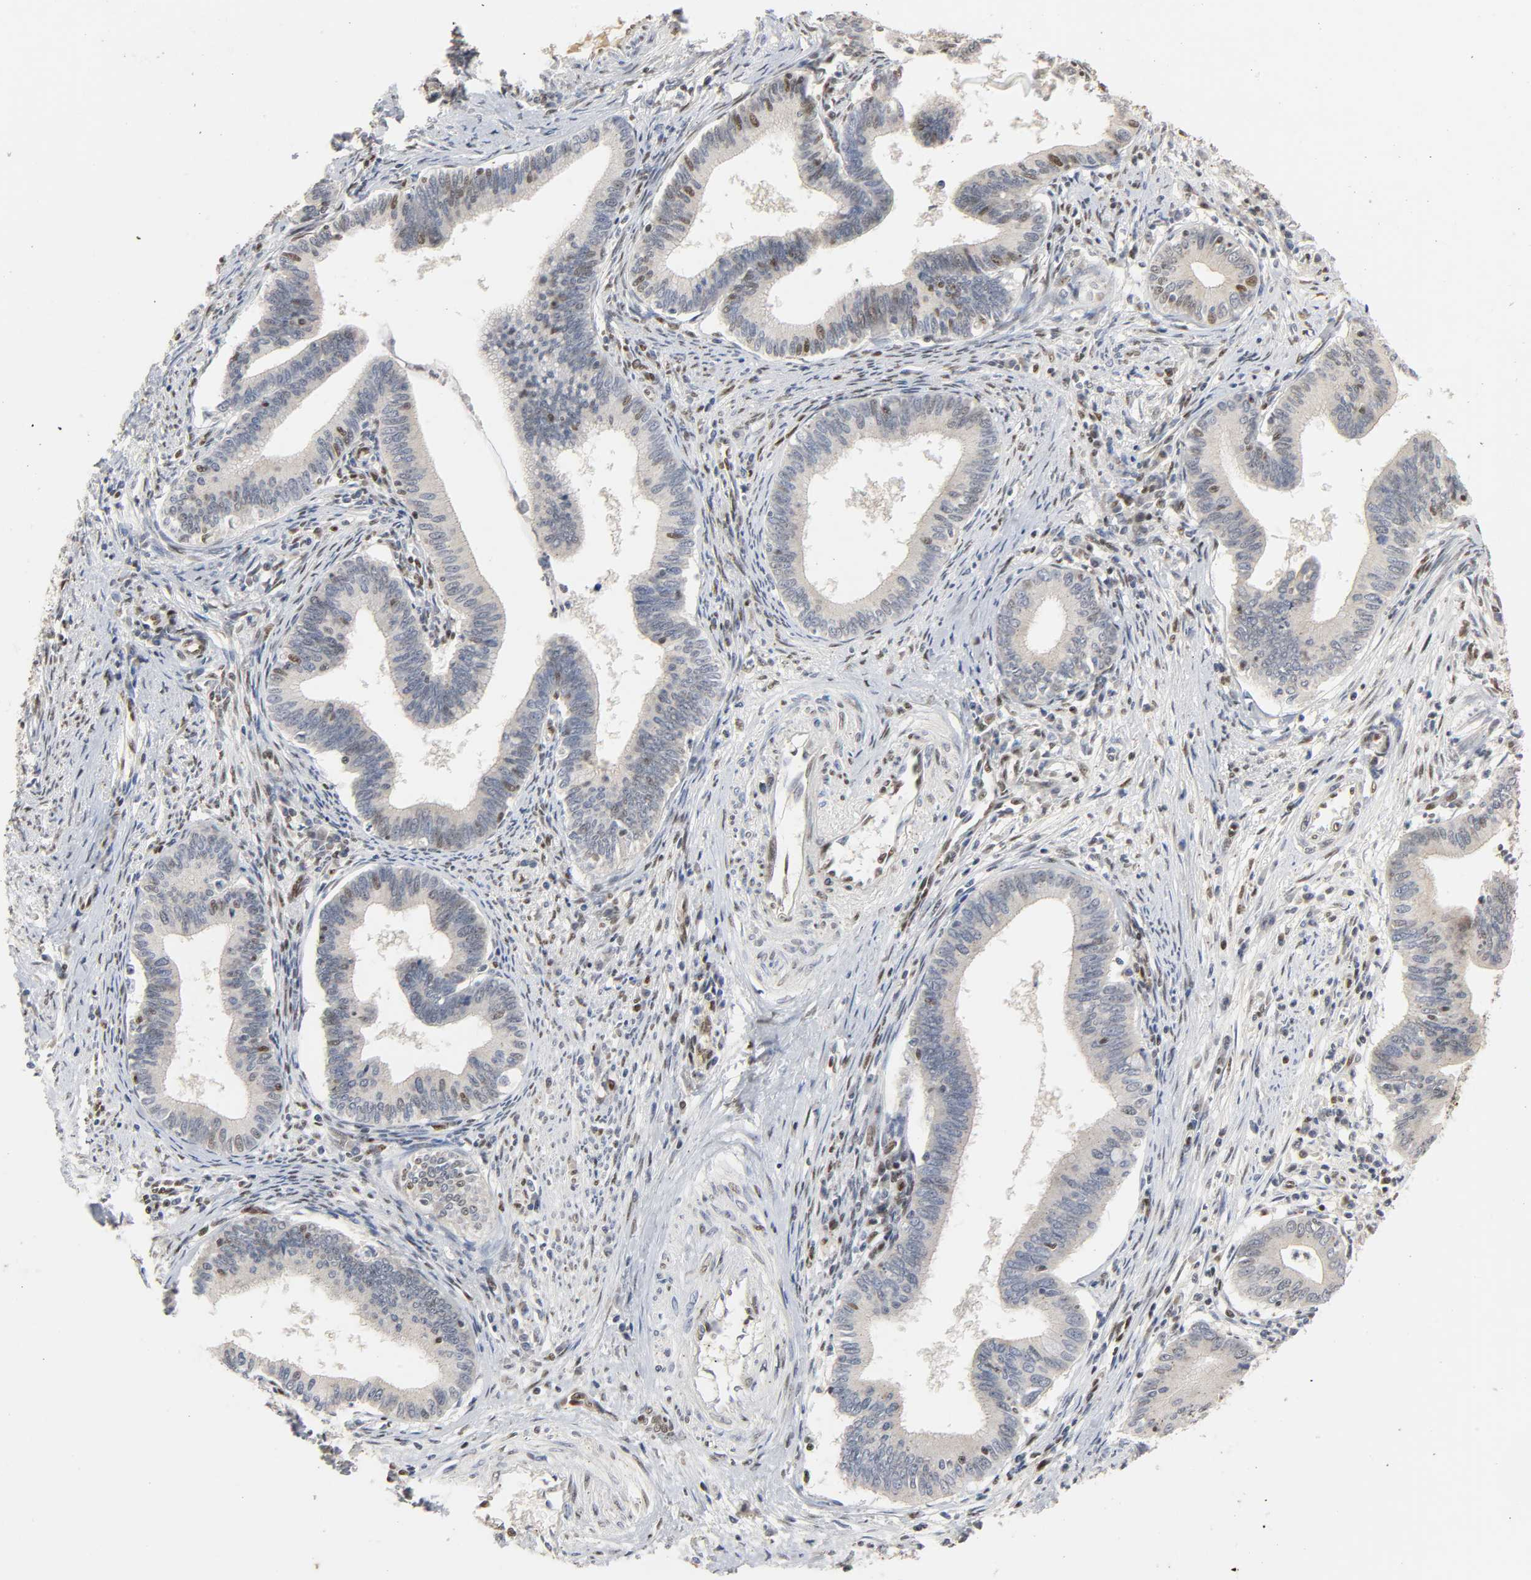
{"staining": {"intensity": "moderate", "quantity": "<25%", "location": "nuclear"}, "tissue": "cervical cancer", "cell_type": "Tumor cells", "image_type": "cancer", "snomed": [{"axis": "morphology", "description": "Adenocarcinoma, NOS"}, {"axis": "topography", "description": "Cervix"}], "caption": "Immunohistochemical staining of cervical adenocarcinoma exhibits low levels of moderate nuclear protein expression in about <25% of tumor cells. Using DAB (3,3'-diaminobenzidine) (brown) and hematoxylin (blue) stains, captured at high magnification using brightfield microscopy.", "gene": "NCOA6", "patient": {"sex": "female", "age": 36}}